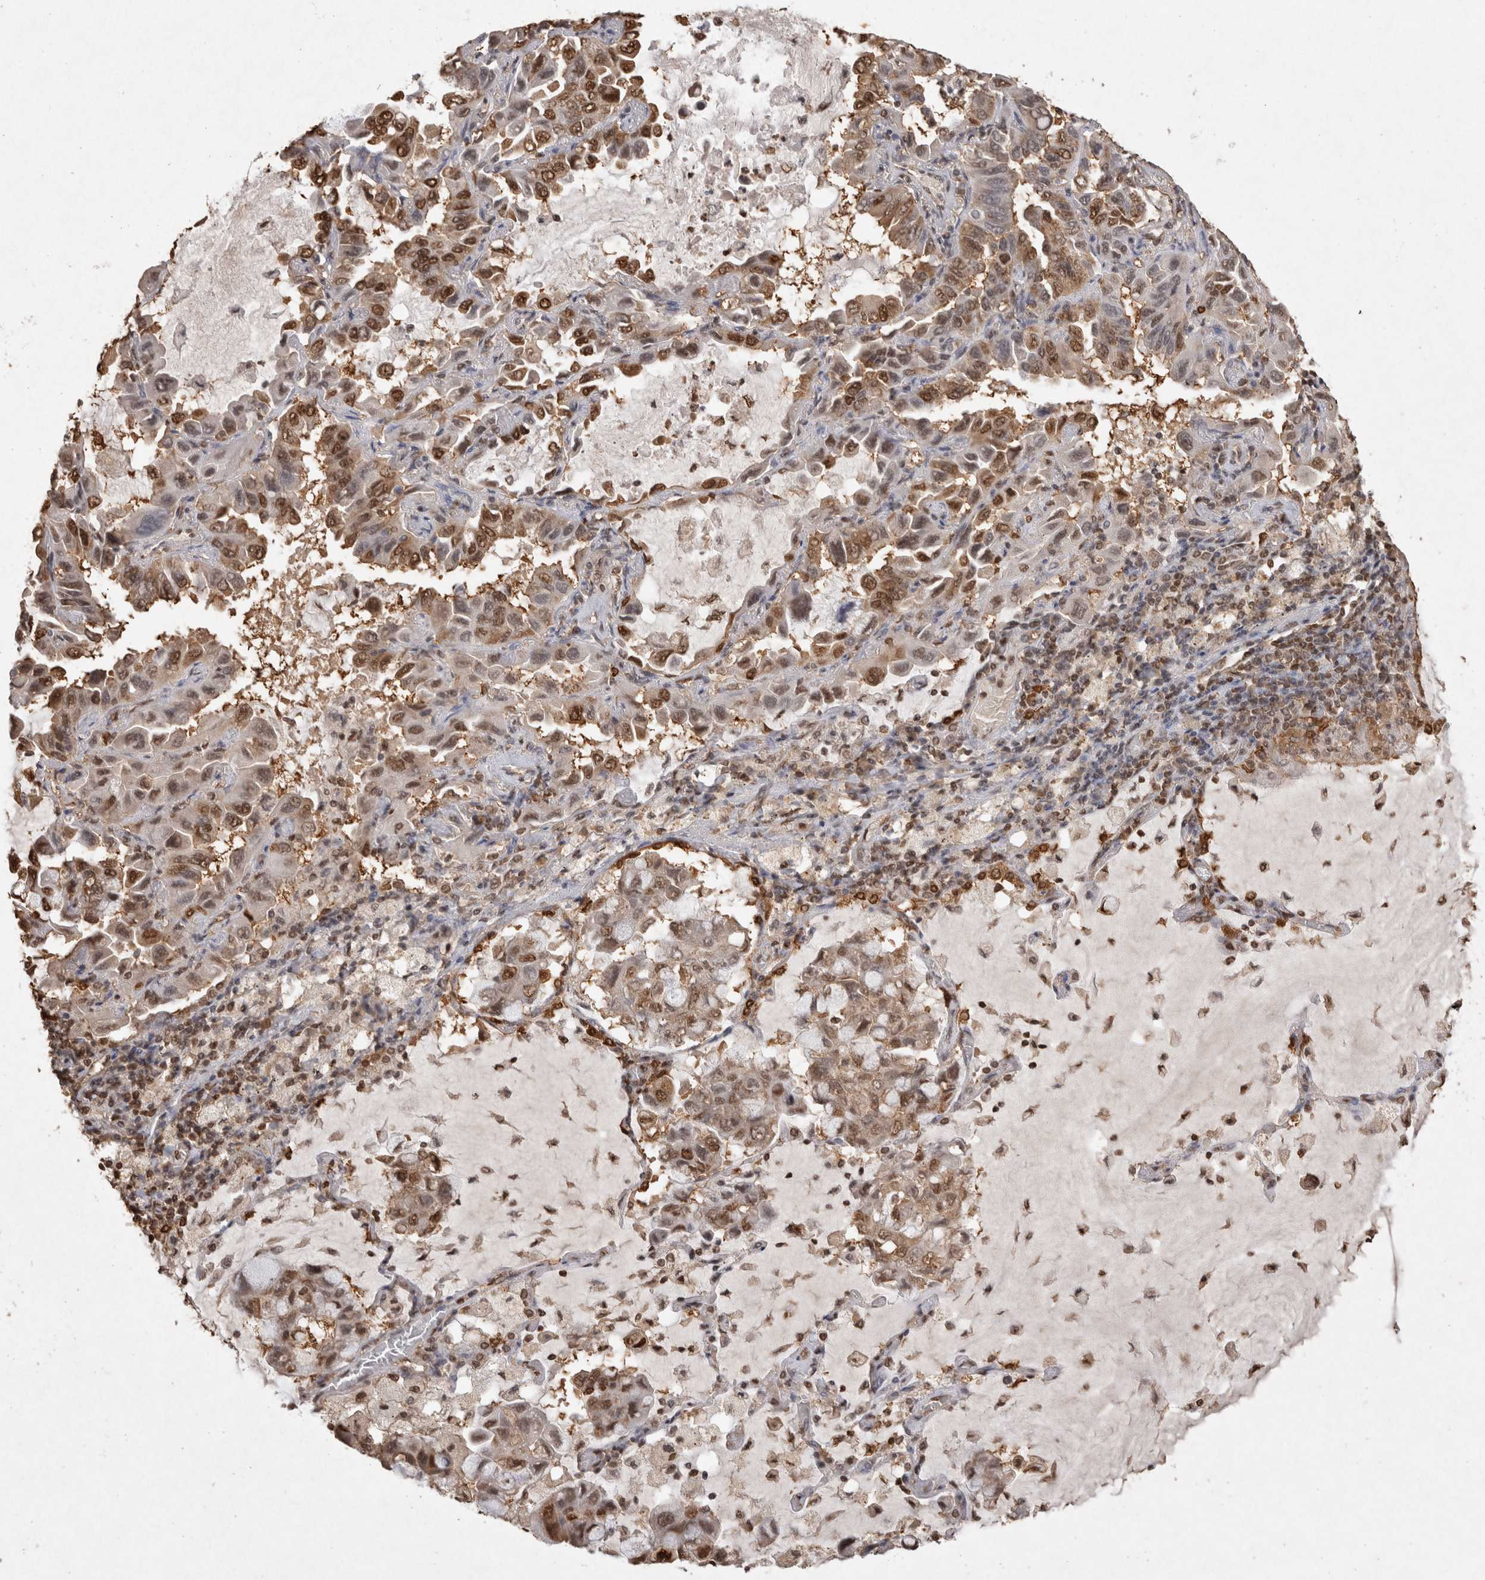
{"staining": {"intensity": "moderate", "quantity": ">75%", "location": "cytoplasmic/membranous,nuclear"}, "tissue": "lung cancer", "cell_type": "Tumor cells", "image_type": "cancer", "snomed": [{"axis": "morphology", "description": "Adenocarcinoma, NOS"}, {"axis": "topography", "description": "Lung"}], "caption": "Lung adenocarcinoma tissue shows moderate cytoplasmic/membranous and nuclear expression in approximately >75% of tumor cells (DAB IHC with brightfield microscopy, high magnification).", "gene": "HDGF", "patient": {"sex": "male", "age": 64}}